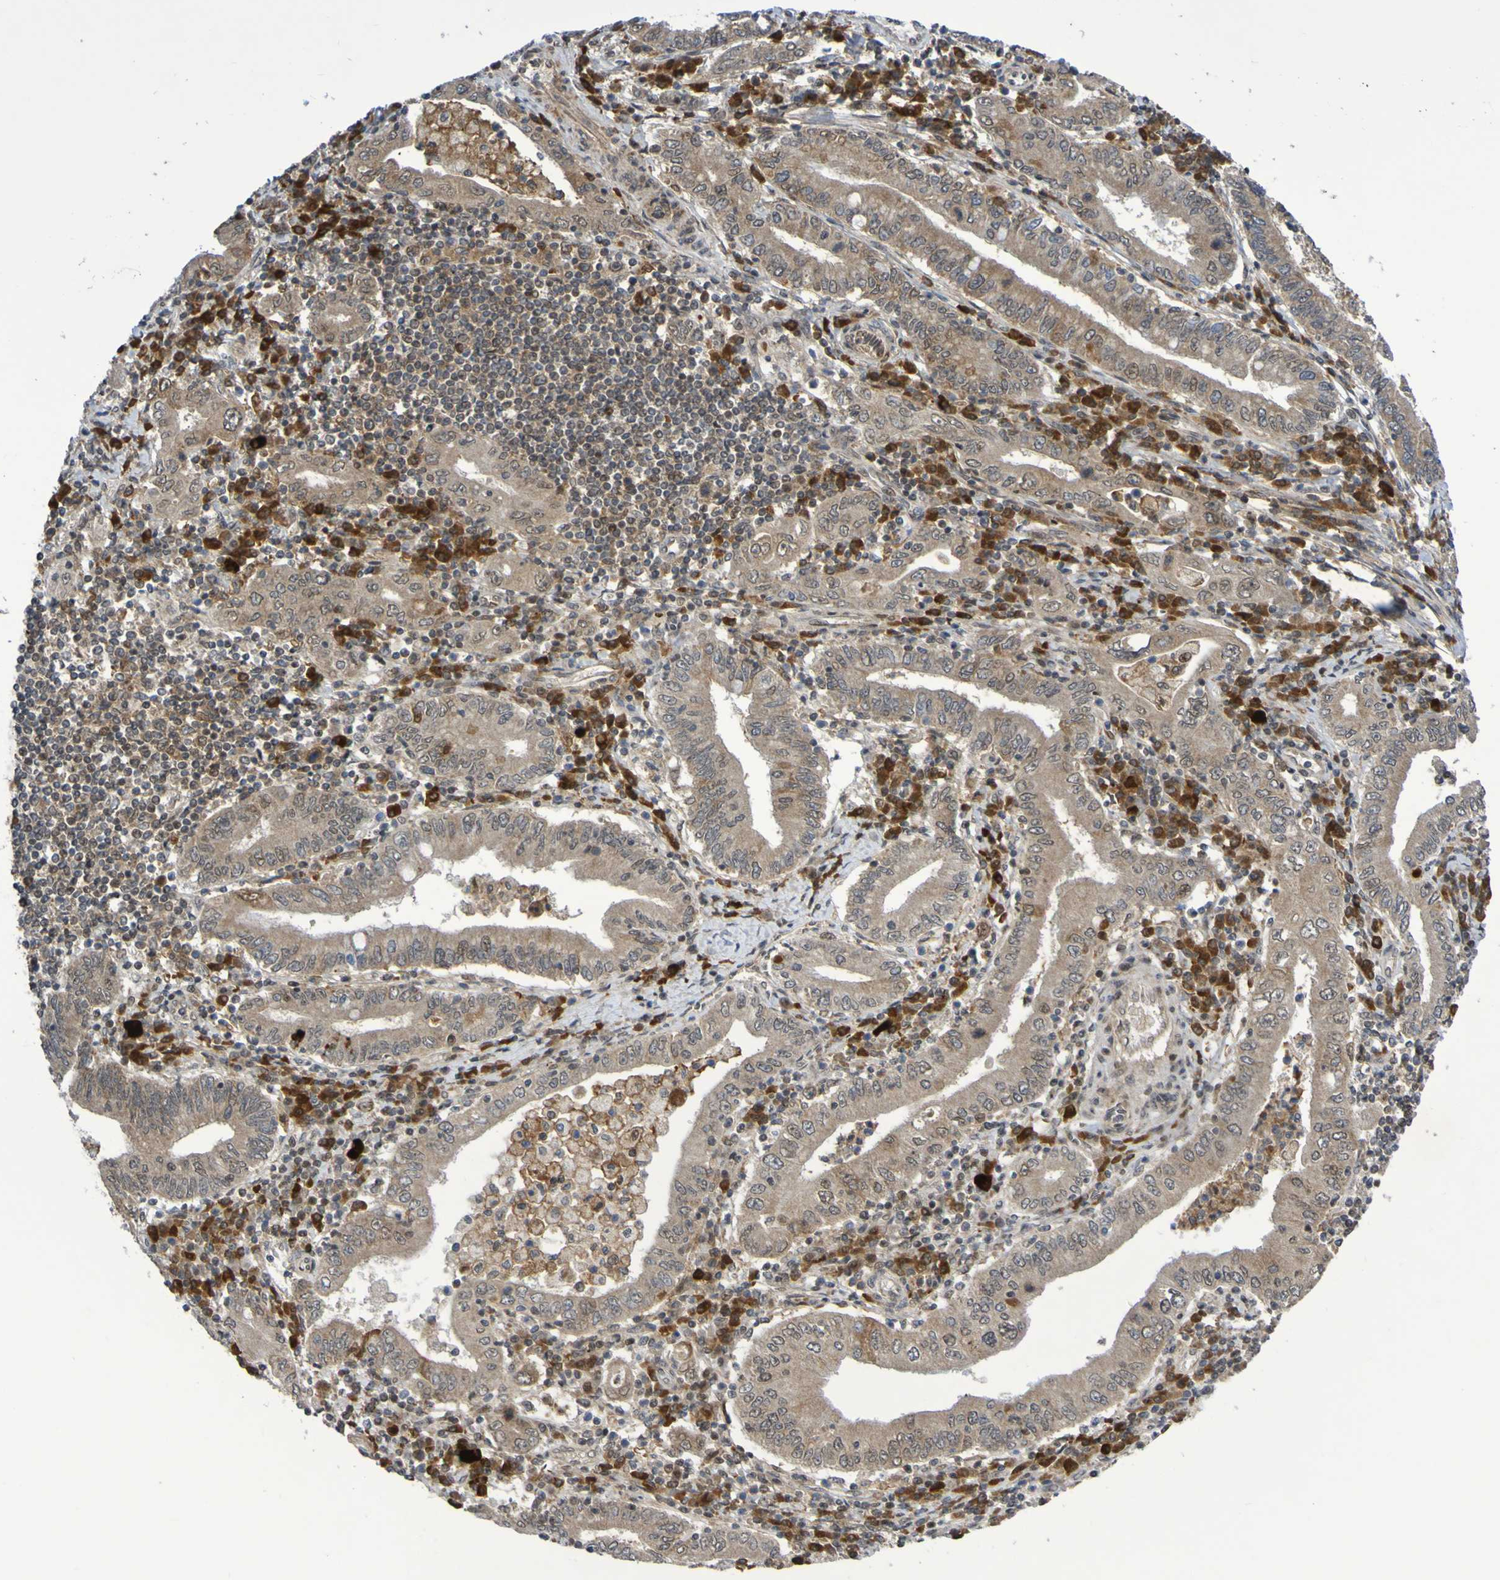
{"staining": {"intensity": "moderate", "quantity": ">75%", "location": "cytoplasmic/membranous"}, "tissue": "stomach cancer", "cell_type": "Tumor cells", "image_type": "cancer", "snomed": [{"axis": "morphology", "description": "Normal tissue, NOS"}, {"axis": "morphology", "description": "Adenocarcinoma, NOS"}, {"axis": "topography", "description": "Esophagus"}, {"axis": "topography", "description": "Stomach, upper"}, {"axis": "topography", "description": "Peripheral nerve tissue"}], "caption": "Stomach cancer (adenocarcinoma) was stained to show a protein in brown. There is medium levels of moderate cytoplasmic/membranous staining in approximately >75% of tumor cells.", "gene": "ITLN1", "patient": {"sex": "male", "age": 62}}